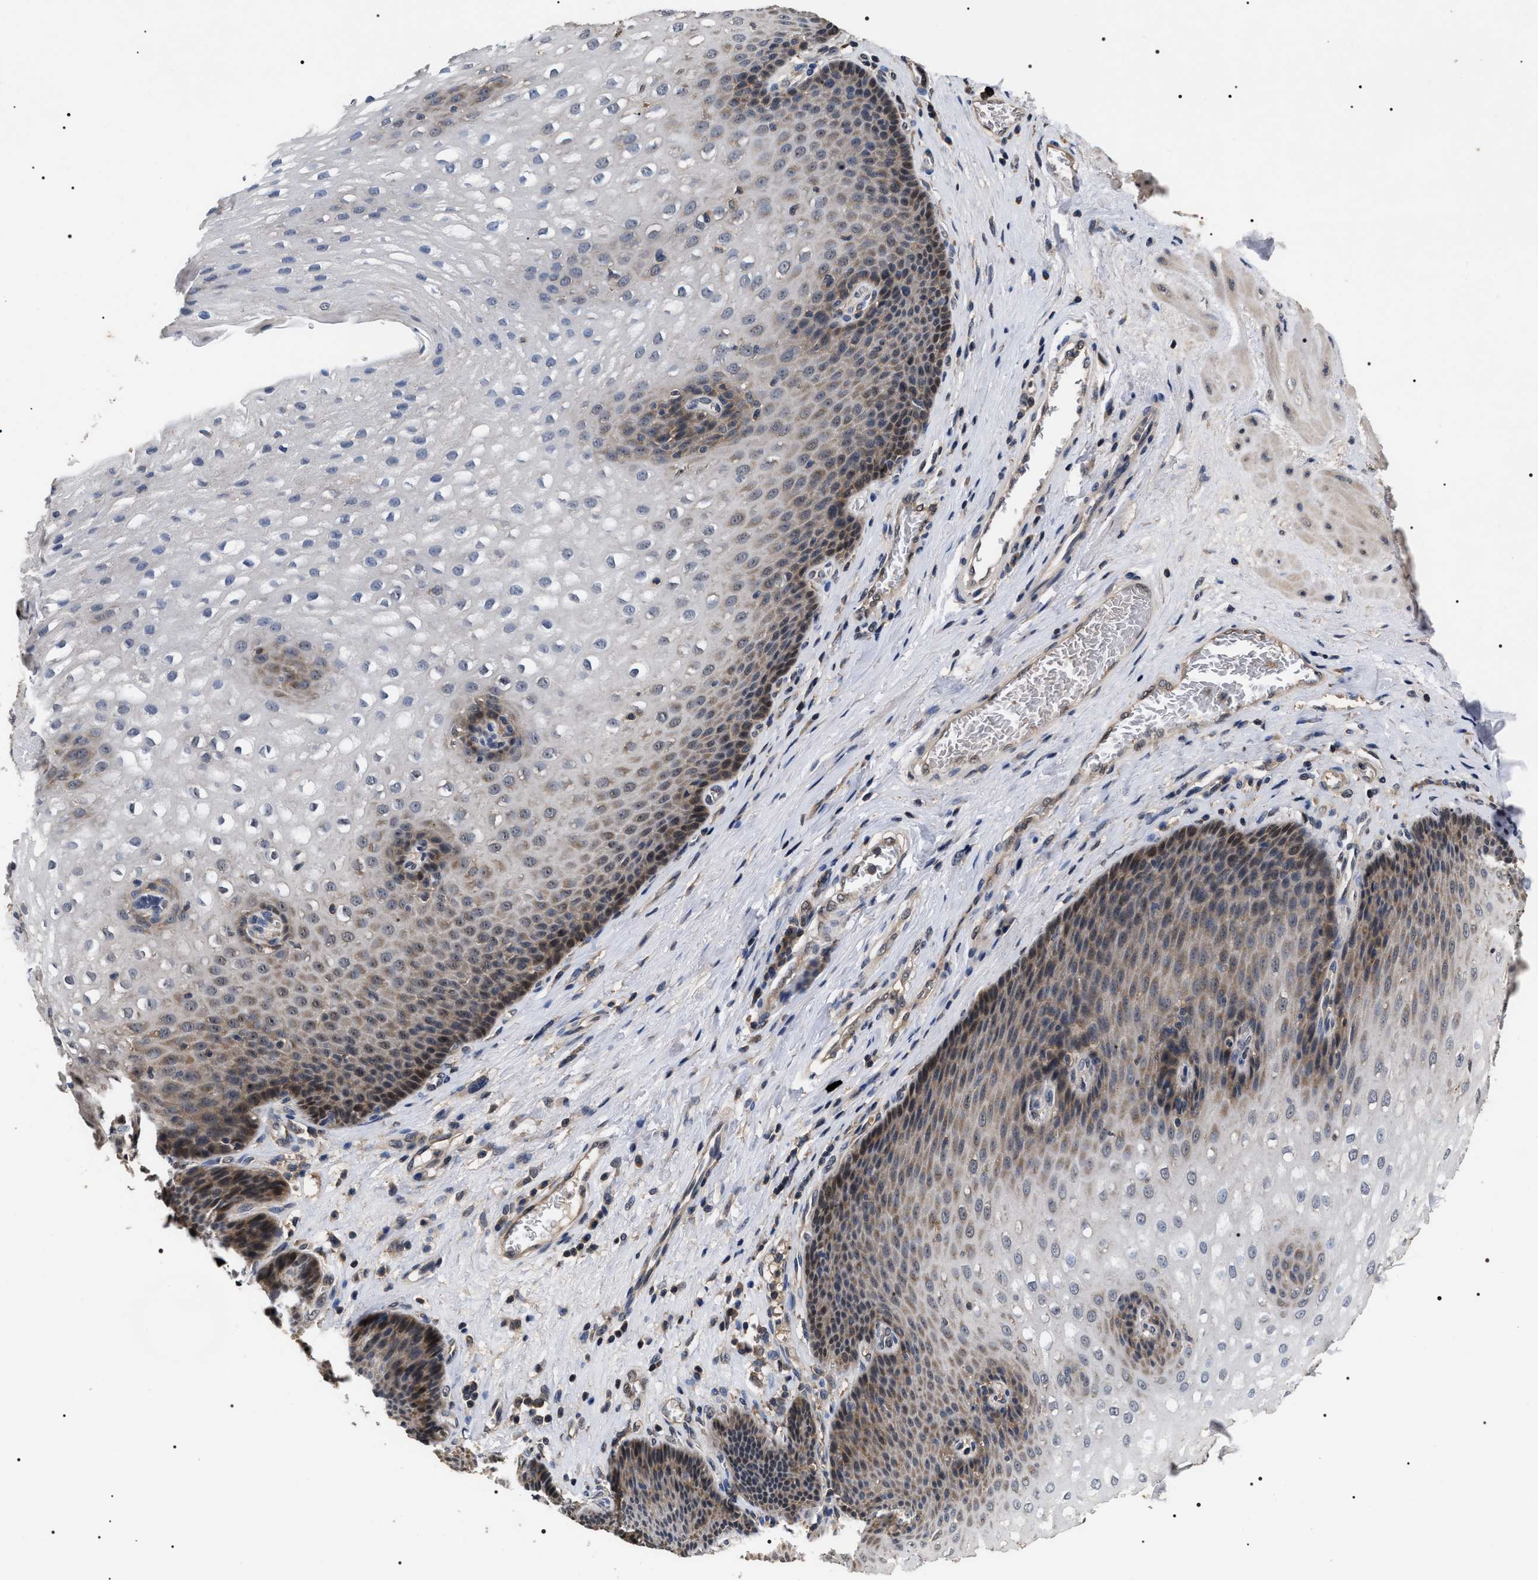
{"staining": {"intensity": "moderate", "quantity": "25%-75%", "location": "cytoplasmic/membranous,nuclear"}, "tissue": "esophagus", "cell_type": "Squamous epithelial cells", "image_type": "normal", "snomed": [{"axis": "morphology", "description": "Normal tissue, NOS"}, {"axis": "topography", "description": "Esophagus"}], "caption": "Immunohistochemistry (IHC) histopathology image of benign esophagus stained for a protein (brown), which displays medium levels of moderate cytoplasmic/membranous,nuclear positivity in about 25%-75% of squamous epithelial cells.", "gene": "UPF3A", "patient": {"sex": "male", "age": 48}}